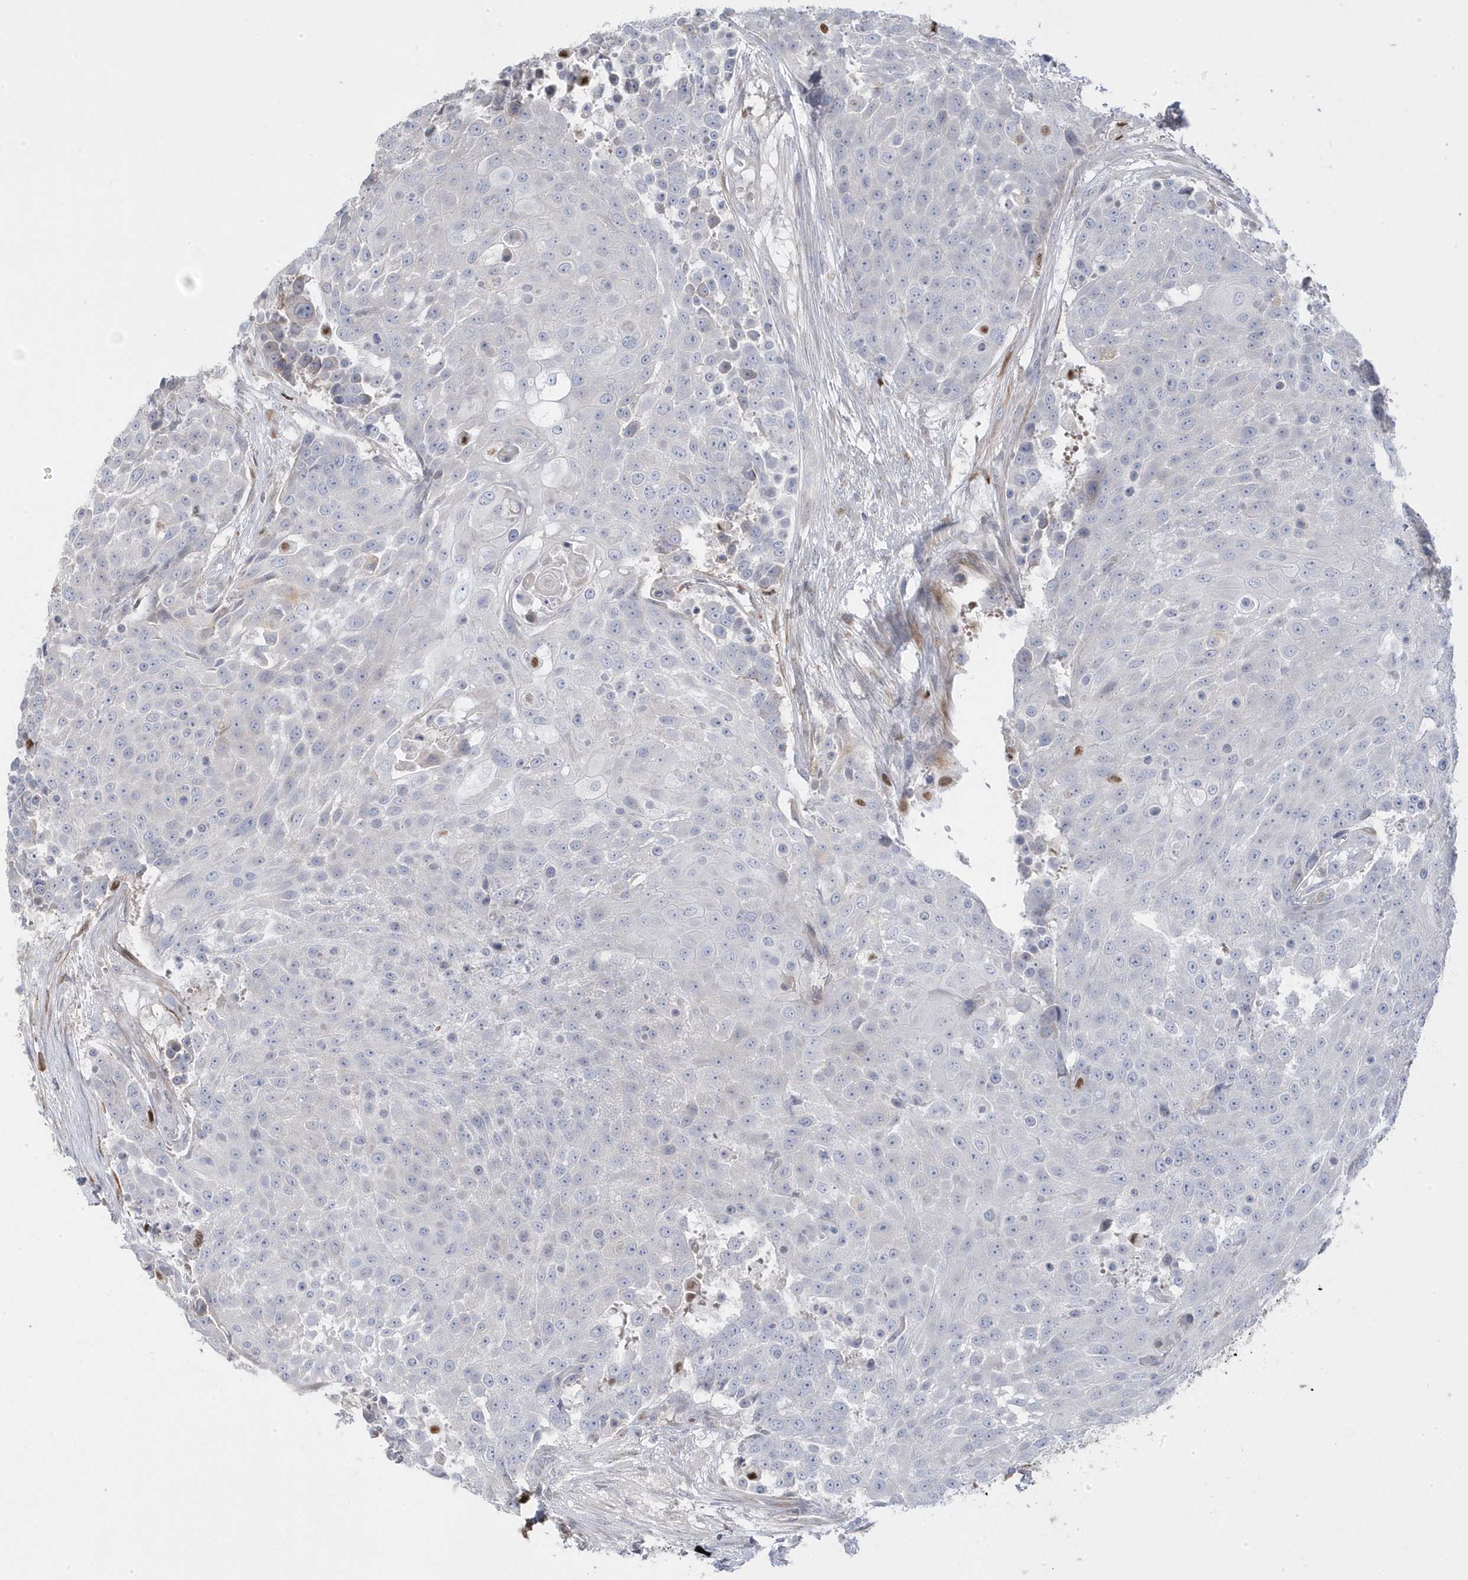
{"staining": {"intensity": "negative", "quantity": "none", "location": "none"}, "tissue": "urothelial cancer", "cell_type": "Tumor cells", "image_type": "cancer", "snomed": [{"axis": "morphology", "description": "Urothelial carcinoma, High grade"}, {"axis": "topography", "description": "Urinary bladder"}], "caption": "High magnification brightfield microscopy of urothelial carcinoma (high-grade) stained with DAB (3,3'-diaminobenzidine) (brown) and counterstained with hematoxylin (blue): tumor cells show no significant positivity.", "gene": "GTPBP6", "patient": {"sex": "female", "age": 63}}